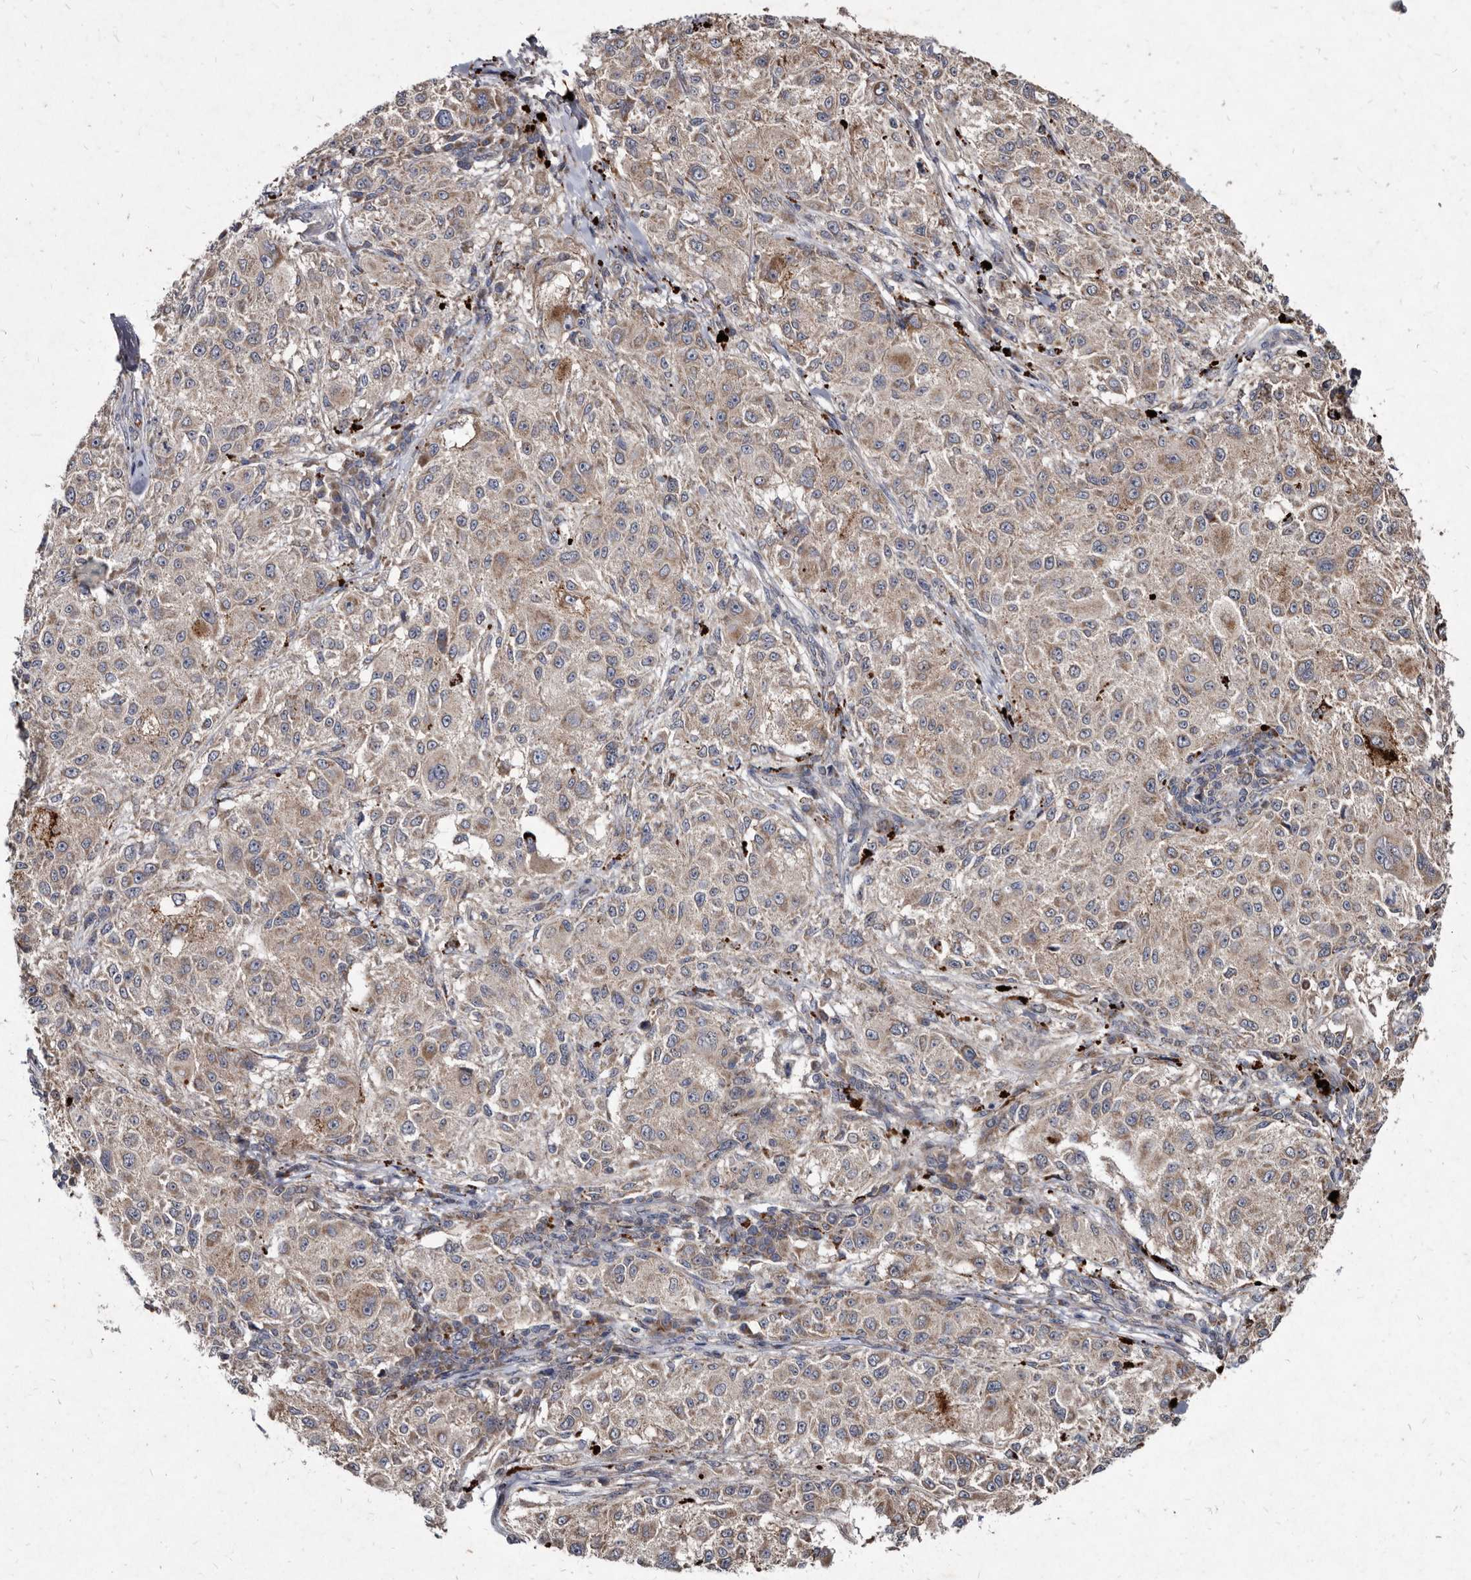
{"staining": {"intensity": "weak", "quantity": ">75%", "location": "cytoplasmic/membranous"}, "tissue": "melanoma", "cell_type": "Tumor cells", "image_type": "cancer", "snomed": [{"axis": "morphology", "description": "Necrosis, NOS"}, {"axis": "morphology", "description": "Malignant melanoma, NOS"}, {"axis": "topography", "description": "Skin"}], "caption": "Protein analysis of melanoma tissue displays weak cytoplasmic/membranous expression in about >75% of tumor cells.", "gene": "YPEL3", "patient": {"sex": "female", "age": 87}}